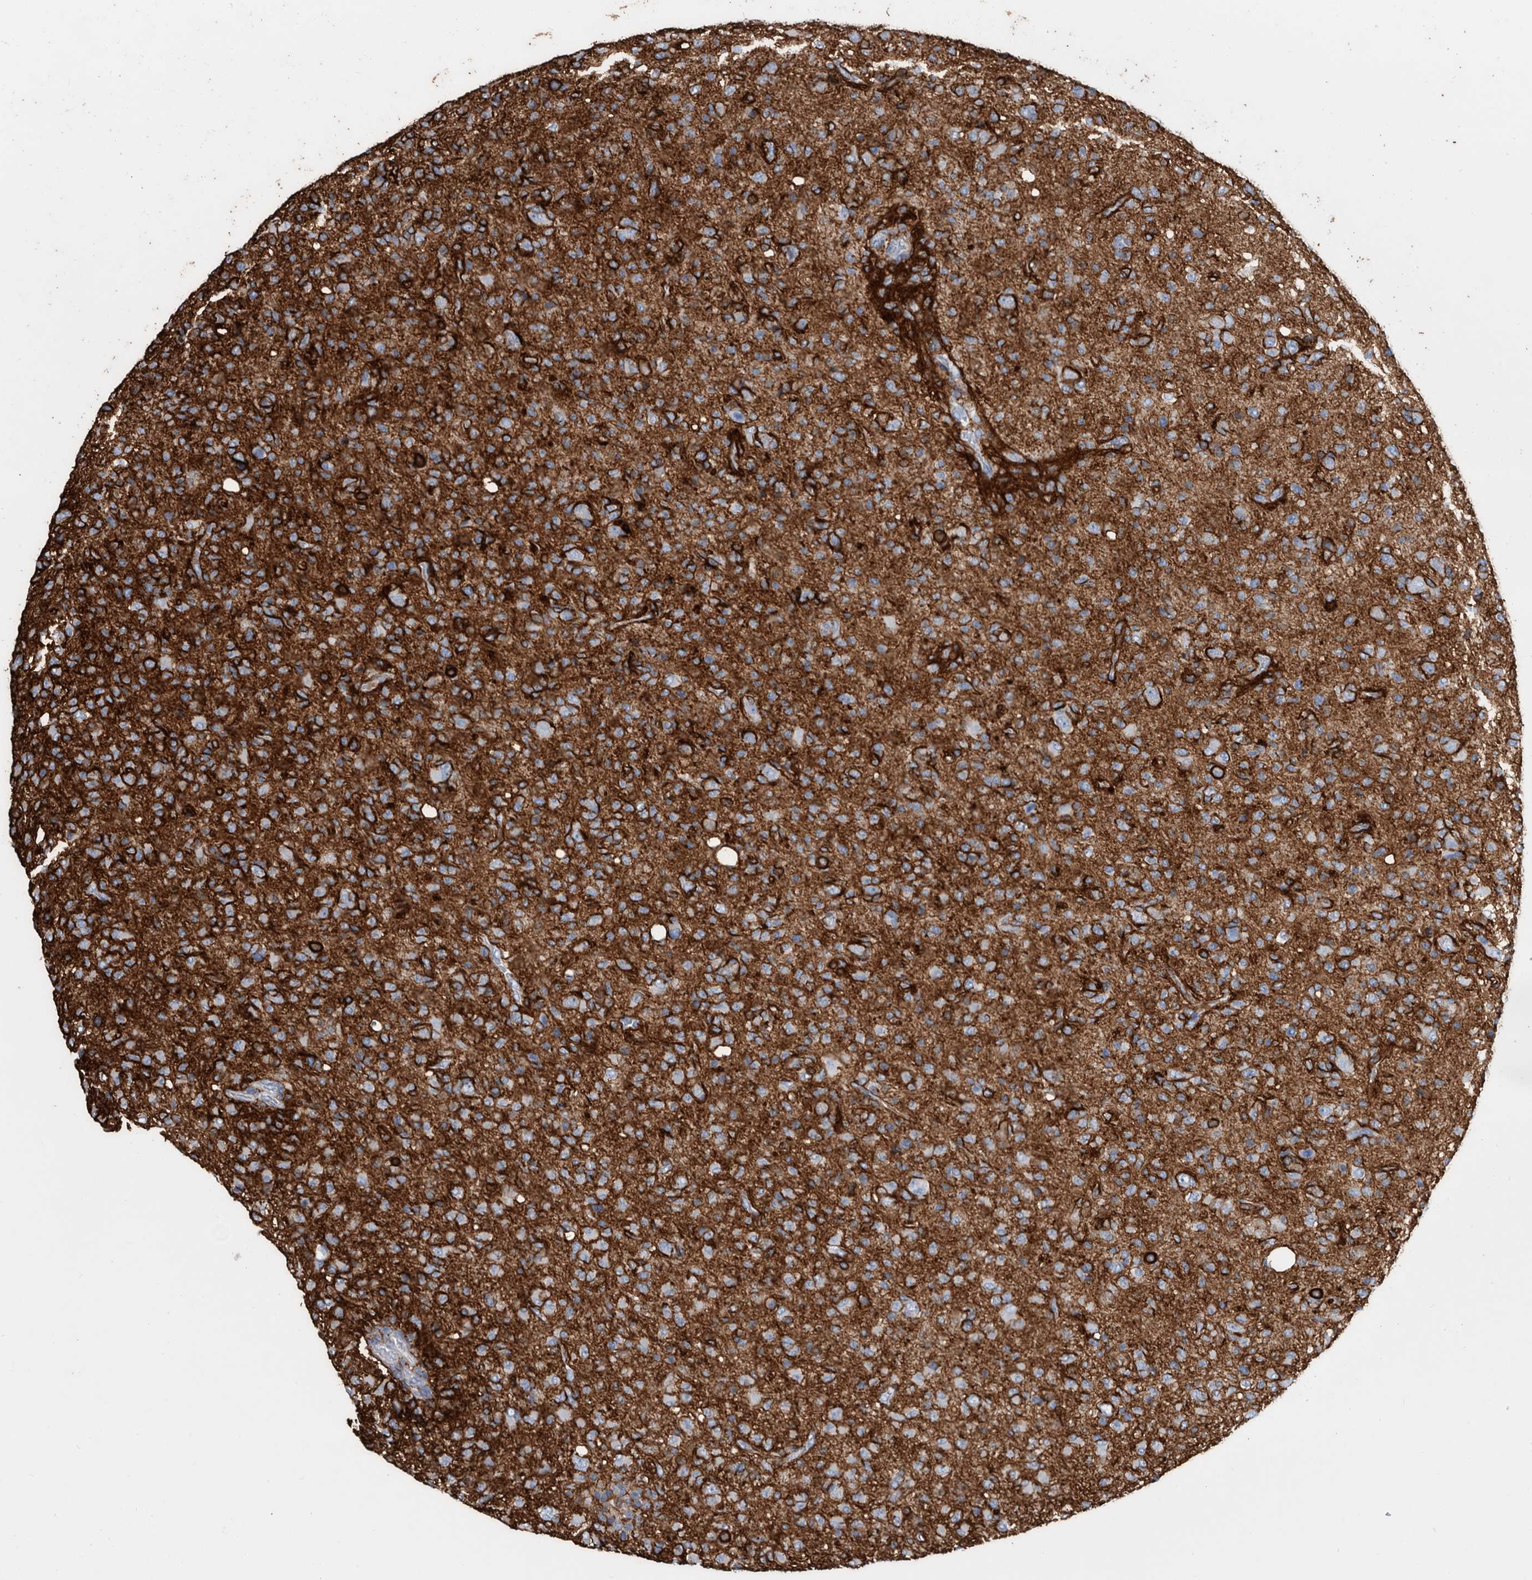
{"staining": {"intensity": "negative", "quantity": "none", "location": "none"}, "tissue": "glioma", "cell_type": "Tumor cells", "image_type": "cancer", "snomed": [{"axis": "morphology", "description": "Glioma, malignant, High grade"}, {"axis": "topography", "description": "Brain"}], "caption": "Immunohistochemistry photomicrograph of glioma stained for a protein (brown), which reveals no staining in tumor cells.", "gene": "MS4A4A", "patient": {"sex": "female", "age": 57}}